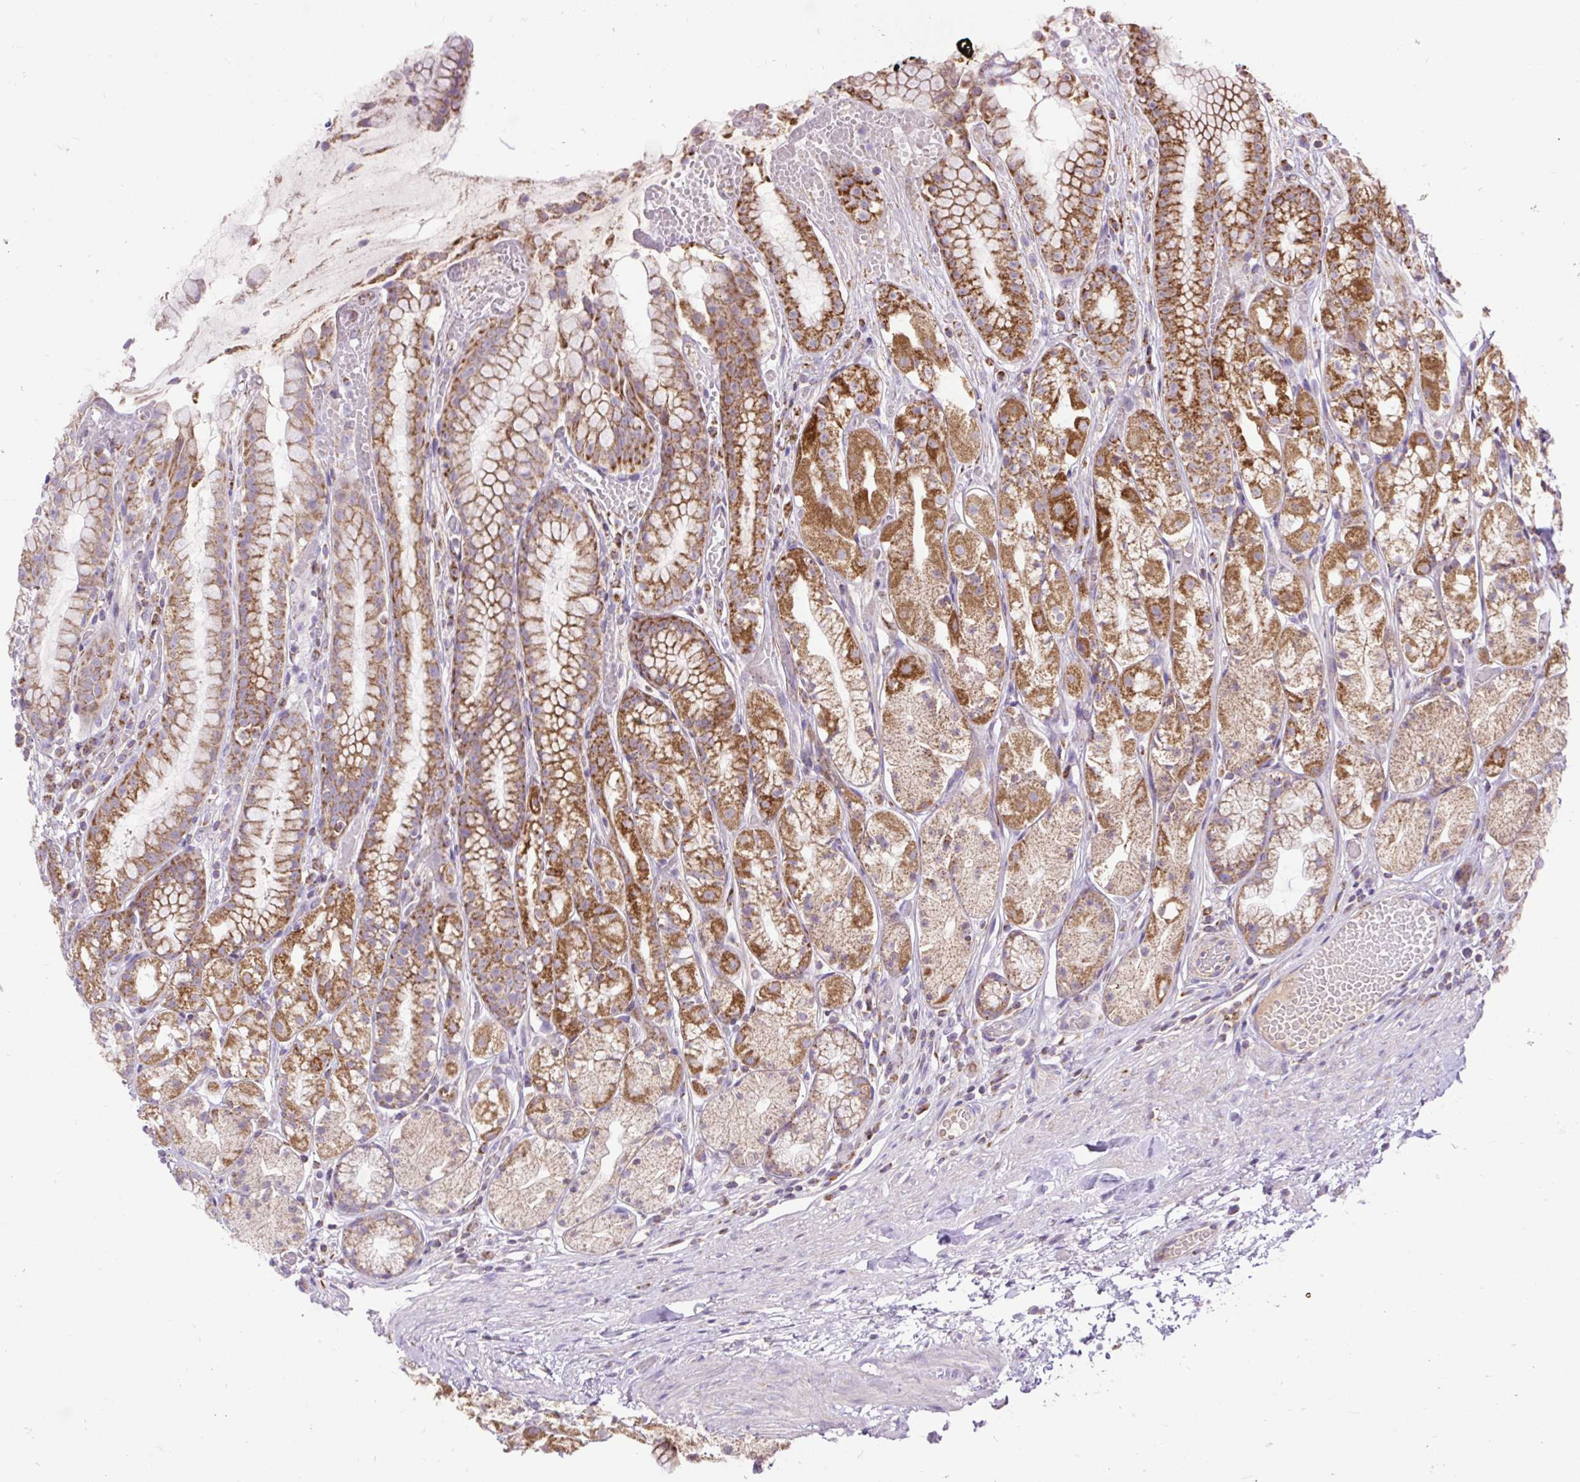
{"staining": {"intensity": "strong", "quantity": ">75%", "location": "cytoplasmic/membranous"}, "tissue": "stomach", "cell_type": "Glandular cells", "image_type": "normal", "snomed": [{"axis": "morphology", "description": "Normal tissue, NOS"}, {"axis": "topography", "description": "Smooth muscle"}, {"axis": "topography", "description": "Stomach"}], "caption": "Immunohistochemistry image of normal stomach stained for a protein (brown), which shows high levels of strong cytoplasmic/membranous expression in approximately >75% of glandular cells.", "gene": "TOMM40", "patient": {"sex": "male", "age": 70}}